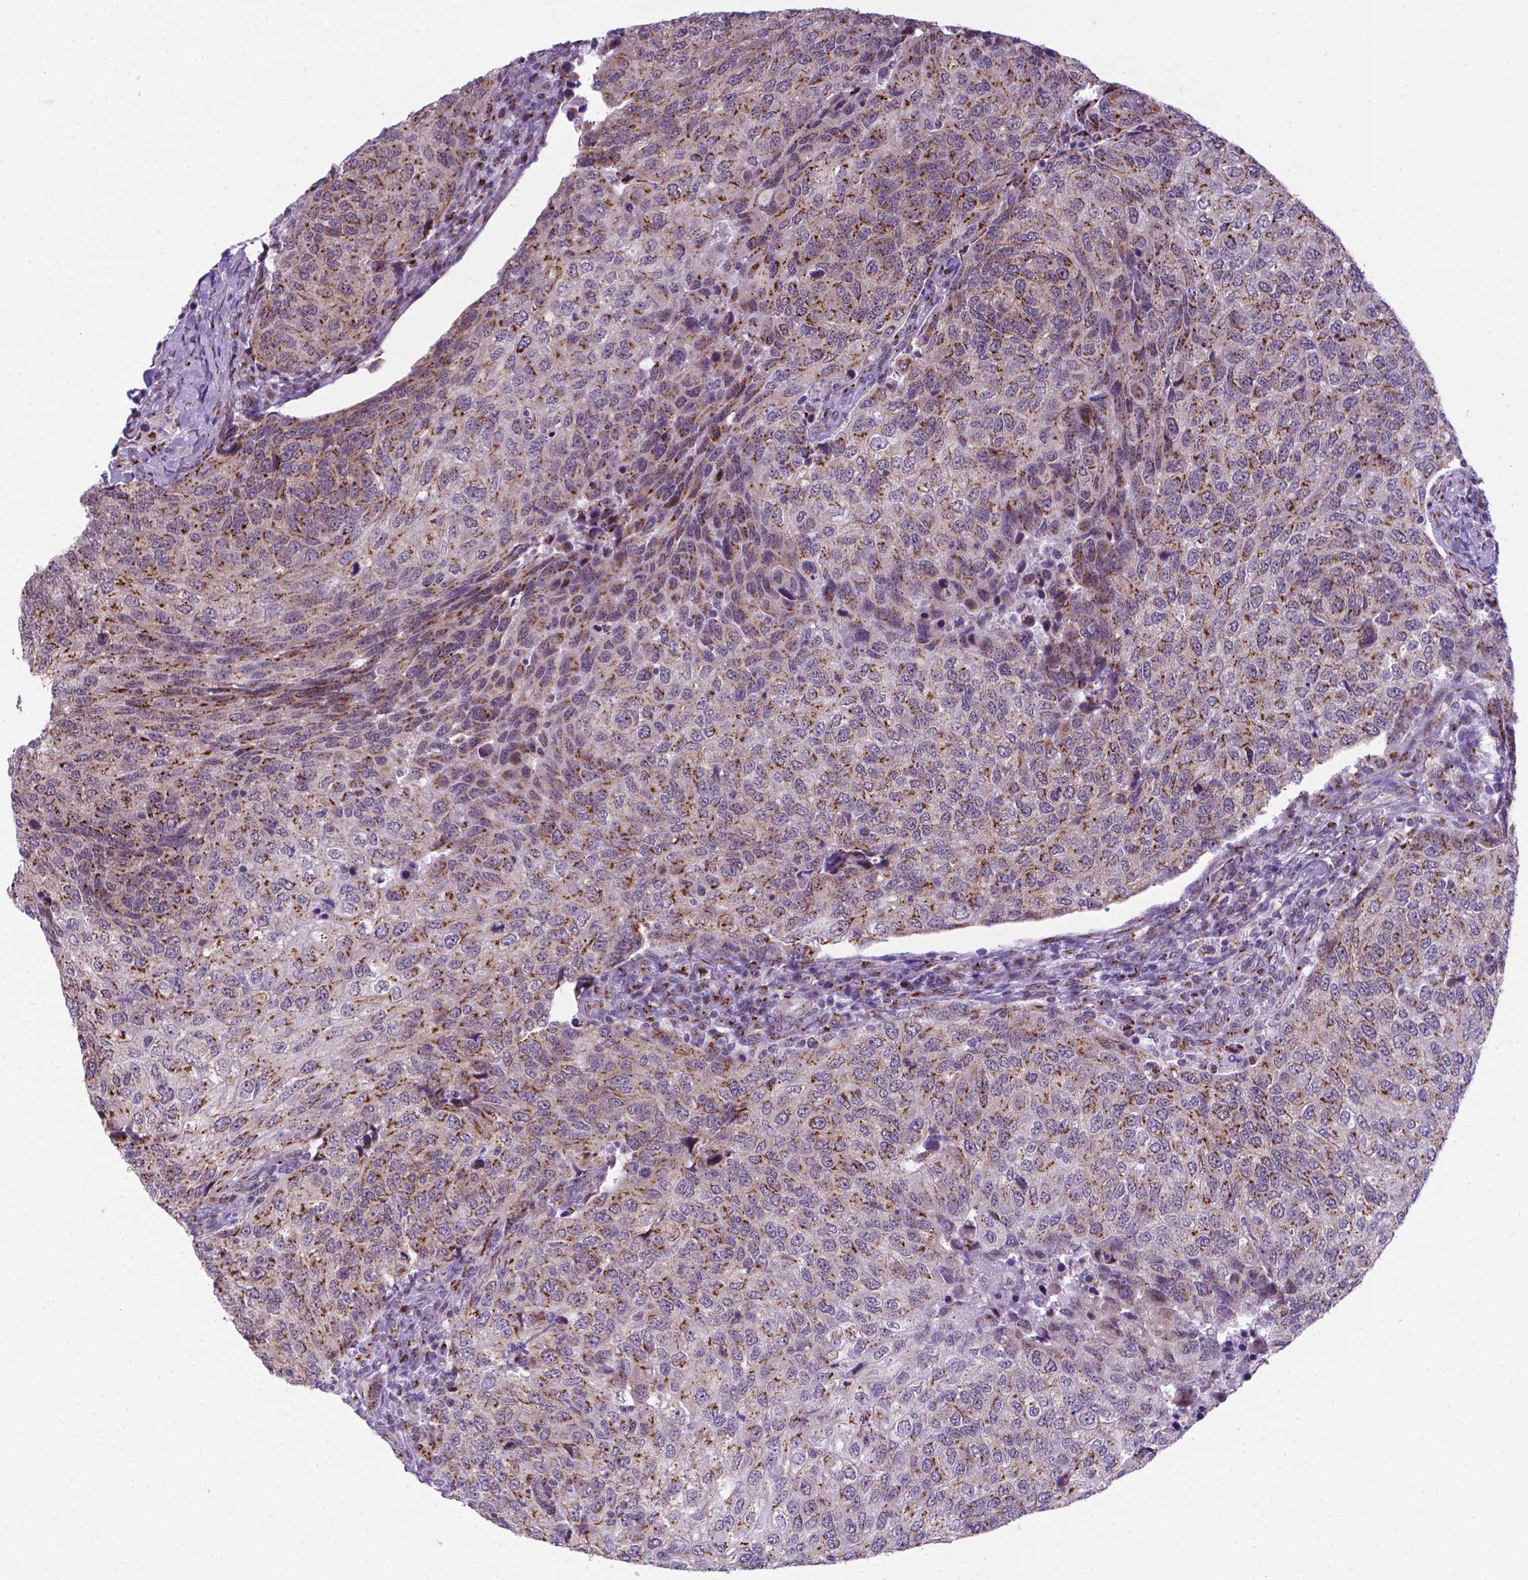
{"staining": {"intensity": "moderate", "quantity": "25%-75%", "location": "cytoplasmic/membranous"}, "tissue": "urothelial cancer", "cell_type": "Tumor cells", "image_type": "cancer", "snomed": [{"axis": "morphology", "description": "Urothelial carcinoma, High grade"}, {"axis": "topography", "description": "Urinary bladder"}], "caption": "About 25%-75% of tumor cells in high-grade urothelial carcinoma display moderate cytoplasmic/membranous protein positivity as visualized by brown immunohistochemical staining.", "gene": "MRPL10", "patient": {"sex": "female", "age": 78}}